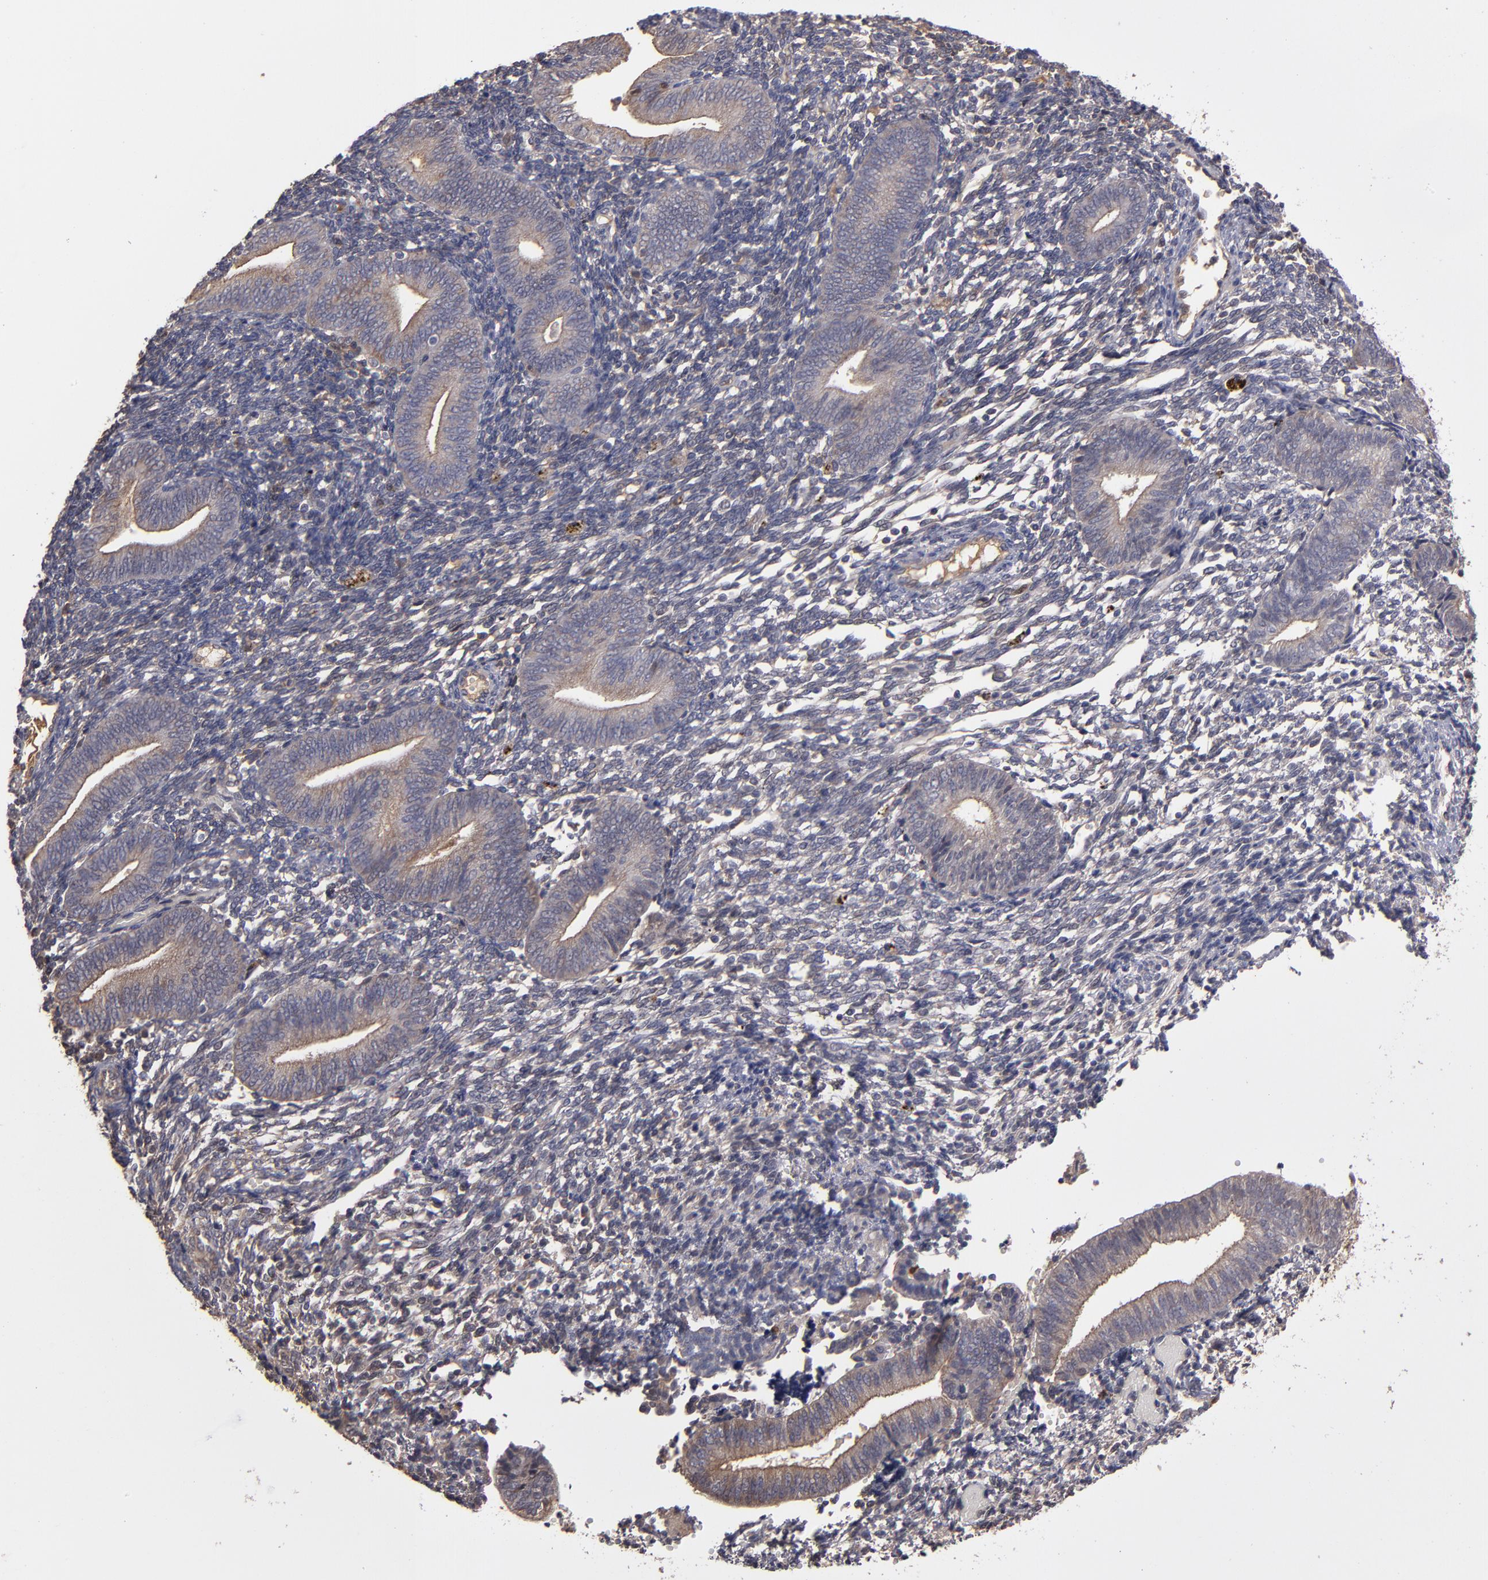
{"staining": {"intensity": "moderate", "quantity": "25%-75%", "location": "cytoplasmic/membranous"}, "tissue": "endometrium", "cell_type": "Cells in endometrial stroma", "image_type": "normal", "snomed": [{"axis": "morphology", "description": "Normal tissue, NOS"}, {"axis": "topography", "description": "Uterus"}, {"axis": "topography", "description": "Endometrium"}], "caption": "Benign endometrium displays moderate cytoplasmic/membranous expression in about 25%-75% of cells in endometrial stroma The staining is performed using DAB brown chromogen to label protein expression. The nuclei are counter-stained blue using hematoxylin..", "gene": "SERPINA7", "patient": {"sex": "female", "age": 33}}